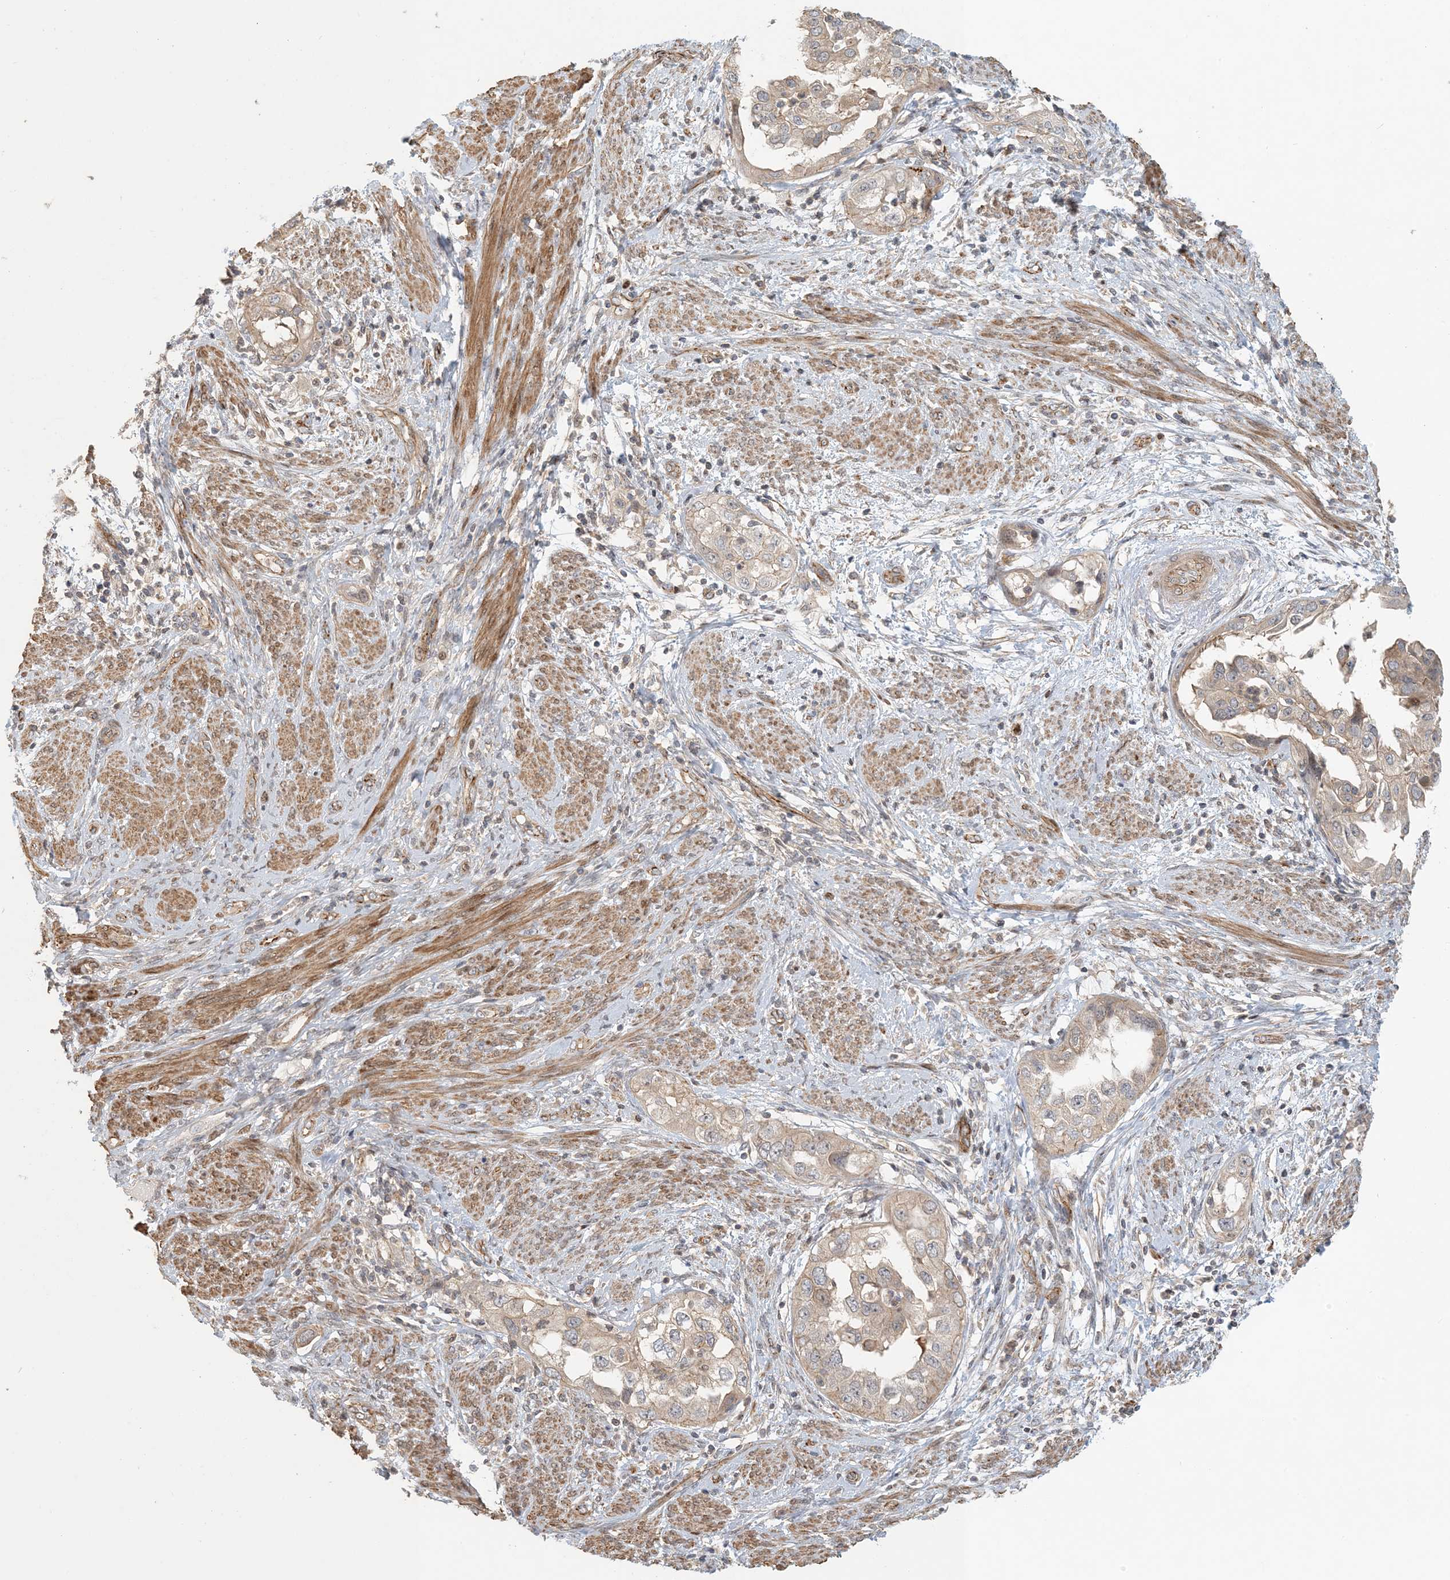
{"staining": {"intensity": "negative", "quantity": "none", "location": "none"}, "tissue": "endometrial cancer", "cell_type": "Tumor cells", "image_type": "cancer", "snomed": [{"axis": "morphology", "description": "Adenocarcinoma, NOS"}, {"axis": "topography", "description": "Endometrium"}], "caption": "High magnification brightfield microscopy of endometrial adenocarcinoma stained with DAB (brown) and counterstained with hematoxylin (blue): tumor cells show no significant expression.", "gene": "MAPKBP1", "patient": {"sex": "female", "age": 85}}